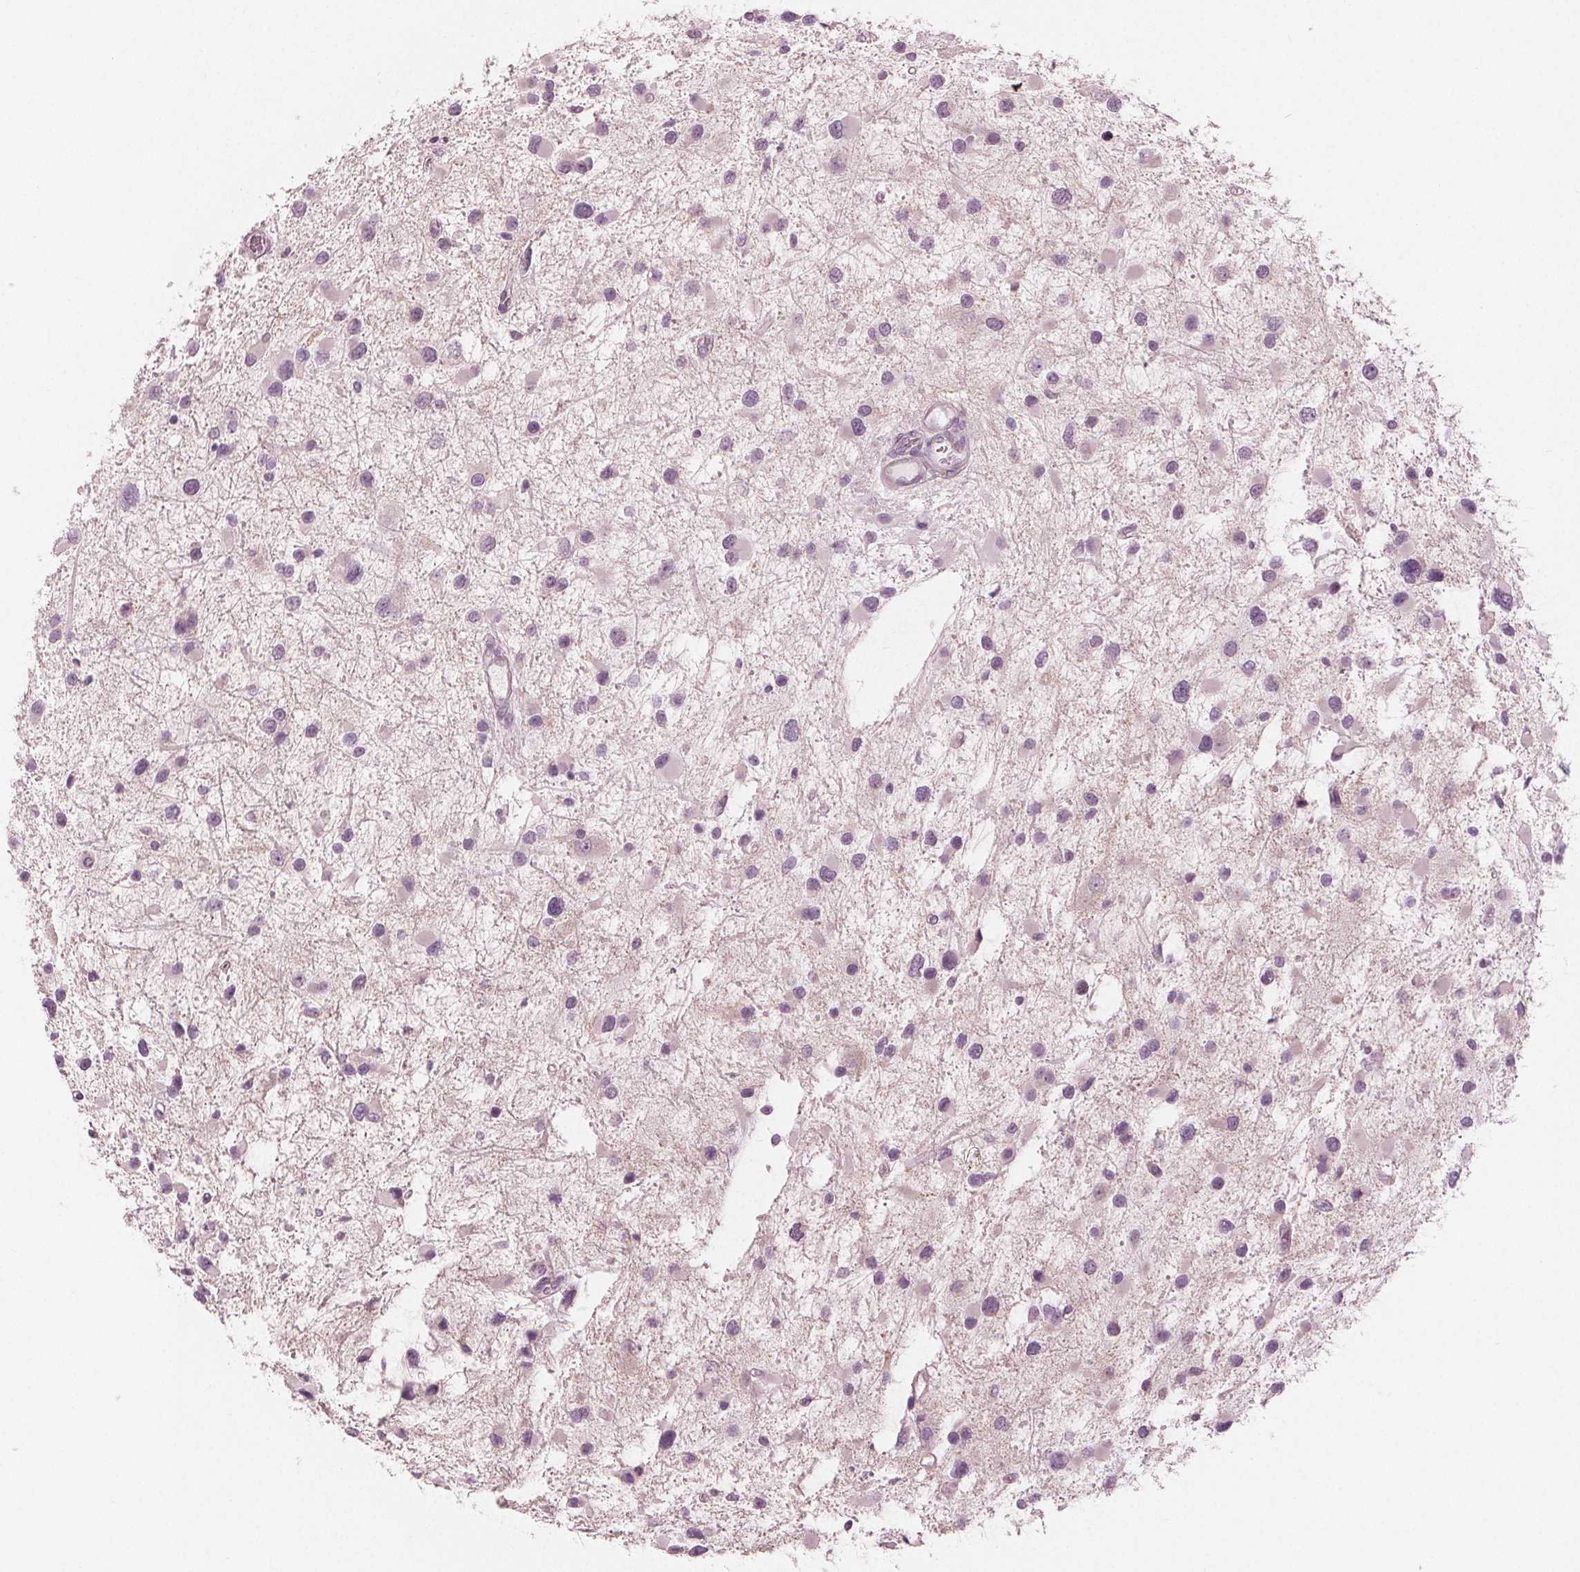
{"staining": {"intensity": "negative", "quantity": "none", "location": "none"}, "tissue": "glioma", "cell_type": "Tumor cells", "image_type": "cancer", "snomed": [{"axis": "morphology", "description": "Glioma, malignant, Low grade"}, {"axis": "topography", "description": "Brain"}], "caption": "Human malignant glioma (low-grade) stained for a protein using immunohistochemistry reveals no expression in tumor cells.", "gene": "PRAP1", "patient": {"sex": "female", "age": 32}}